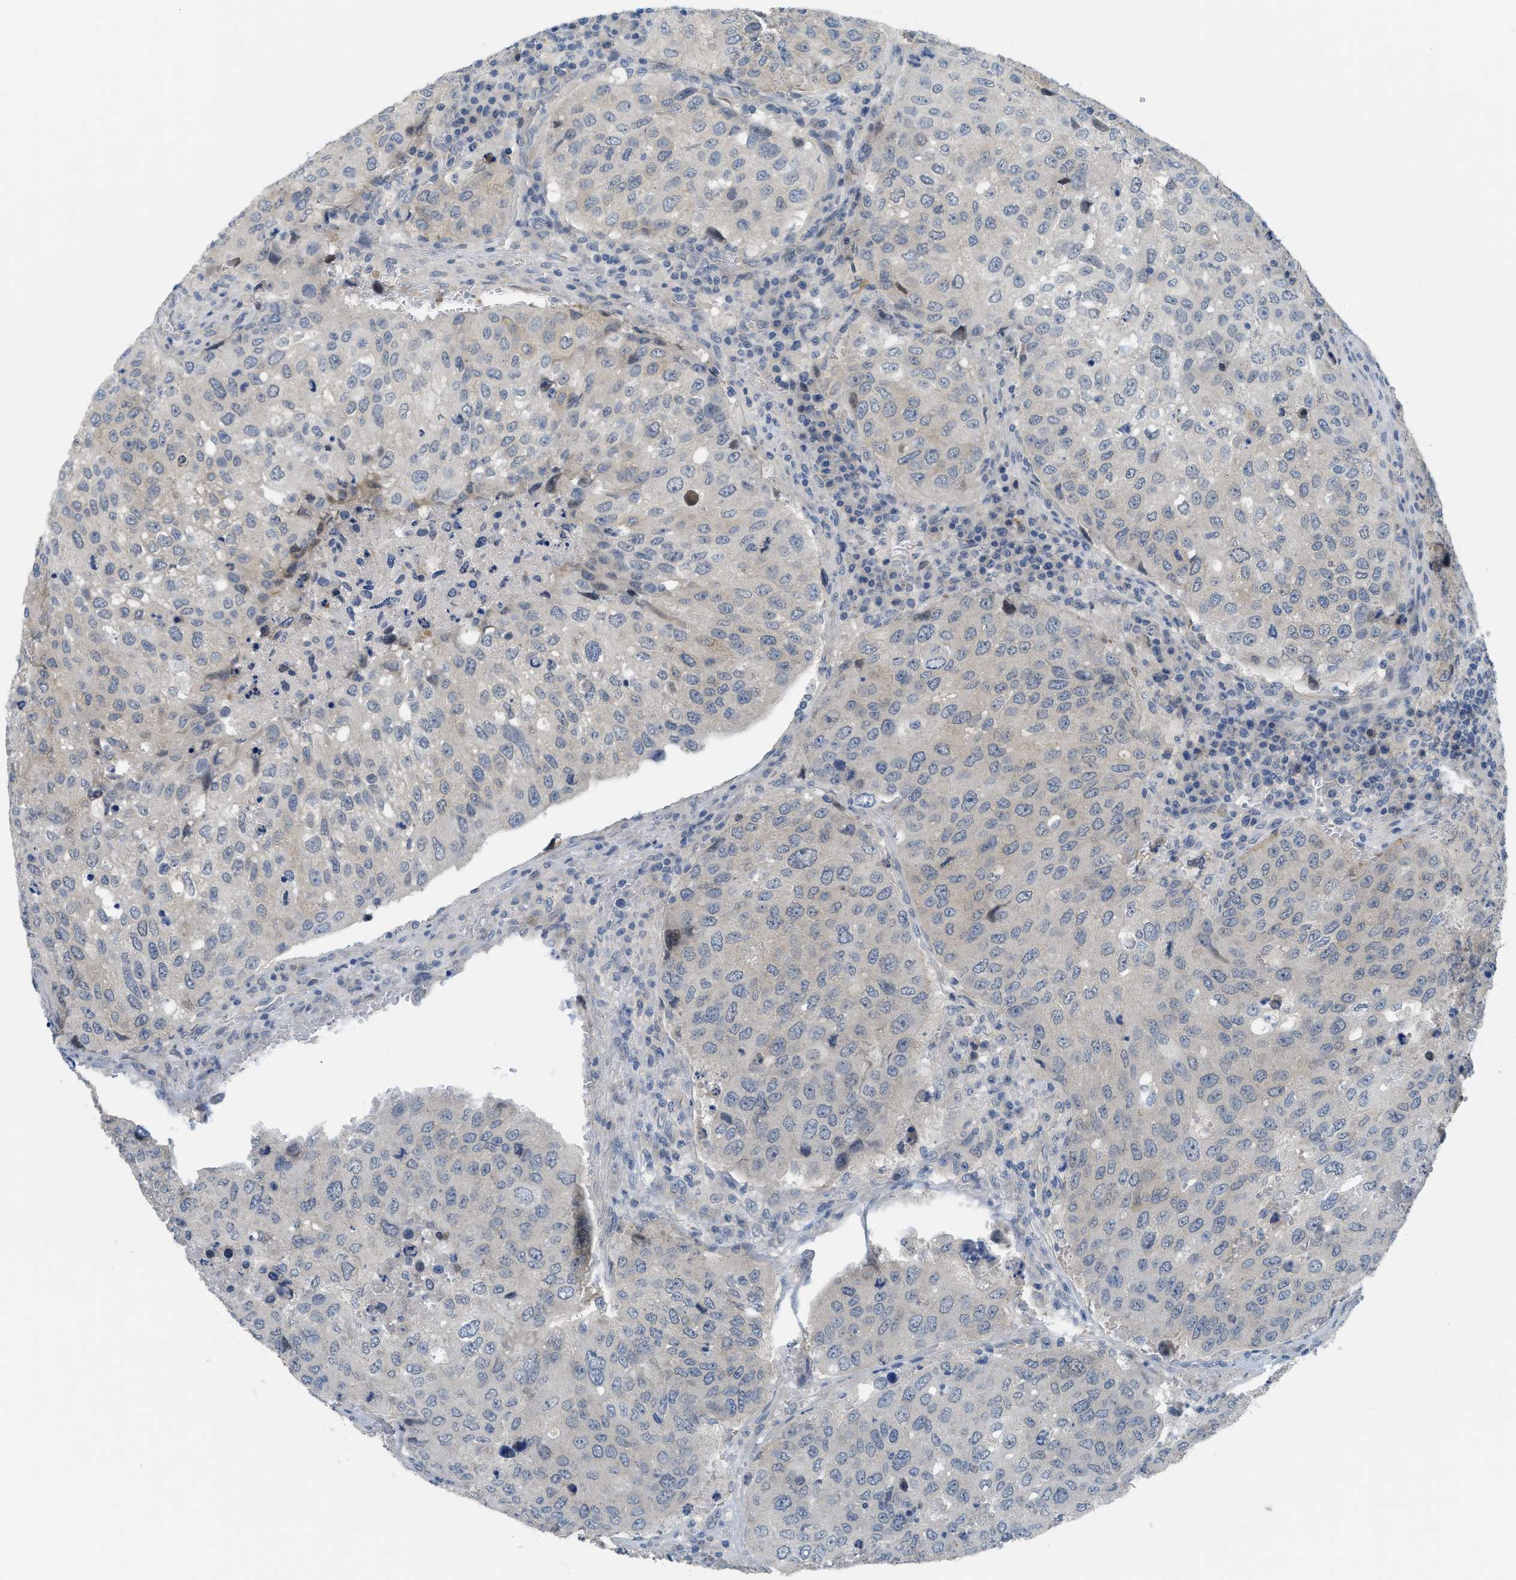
{"staining": {"intensity": "negative", "quantity": "none", "location": "none"}, "tissue": "urothelial cancer", "cell_type": "Tumor cells", "image_type": "cancer", "snomed": [{"axis": "morphology", "description": "Urothelial carcinoma, High grade"}, {"axis": "topography", "description": "Lymph node"}, {"axis": "topography", "description": "Urinary bladder"}], "caption": "This micrograph is of high-grade urothelial carcinoma stained with immunohistochemistry (IHC) to label a protein in brown with the nuclei are counter-stained blue. There is no expression in tumor cells. The staining was performed using DAB to visualize the protein expression in brown, while the nuclei were stained in blue with hematoxylin (Magnification: 20x).", "gene": "TNFAIP1", "patient": {"sex": "male", "age": 51}}